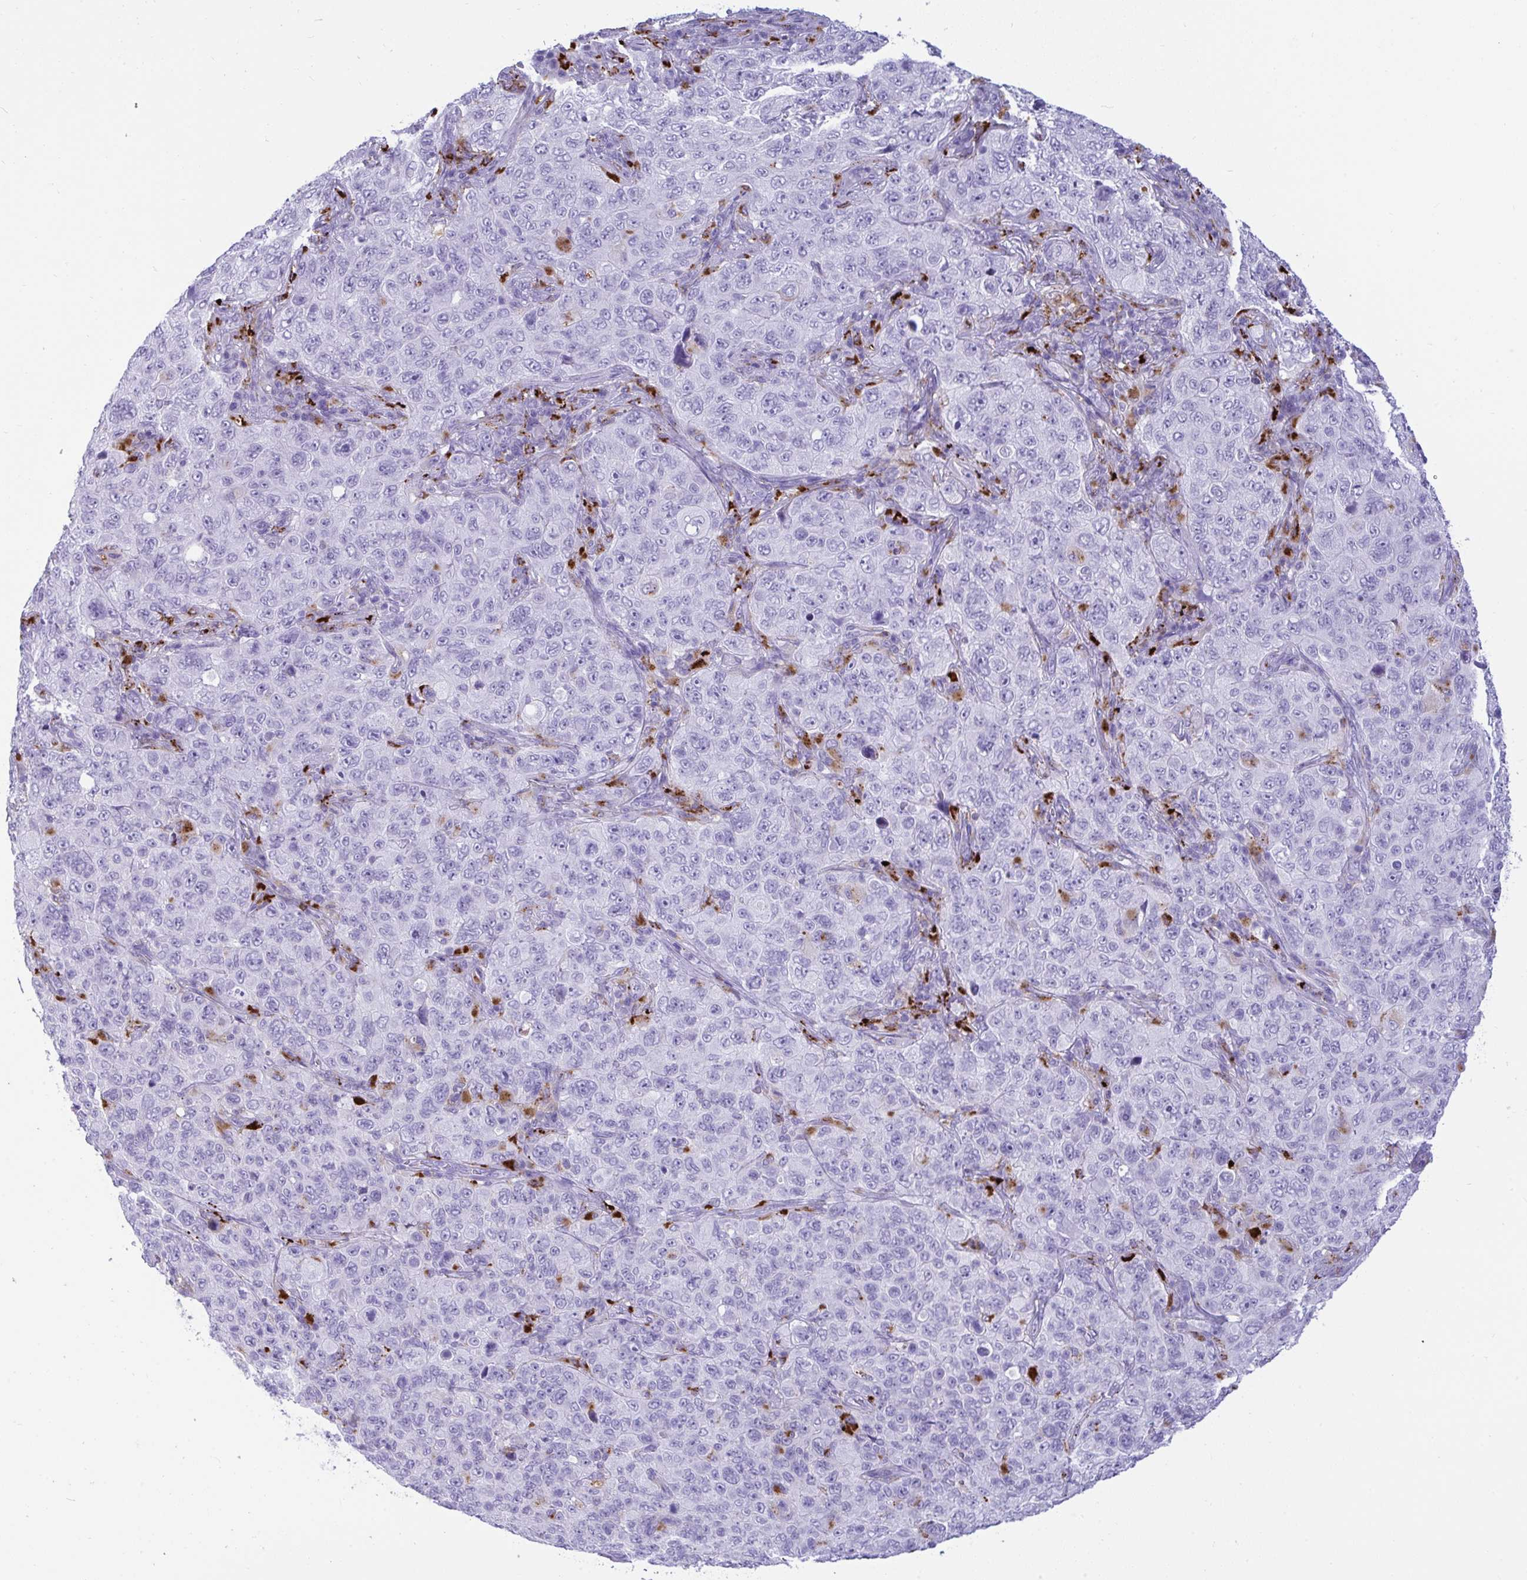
{"staining": {"intensity": "negative", "quantity": "none", "location": "none"}, "tissue": "pancreatic cancer", "cell_type": "Tumor cells", "image_type": "cancer", "snomed": [{"axis": "morphology", "description": "Adenocarcinoma, NOS"}, {"axis": "topography", "description": "Pancreas"}], "caption": "DAB (3,3'-diaminobenzidine) immunohistochemical staining of pancreatic cancer reveals no significant staining in tumor cells.", "gene": "CPVL", "patient": {"sex": "male", "age": 68}}